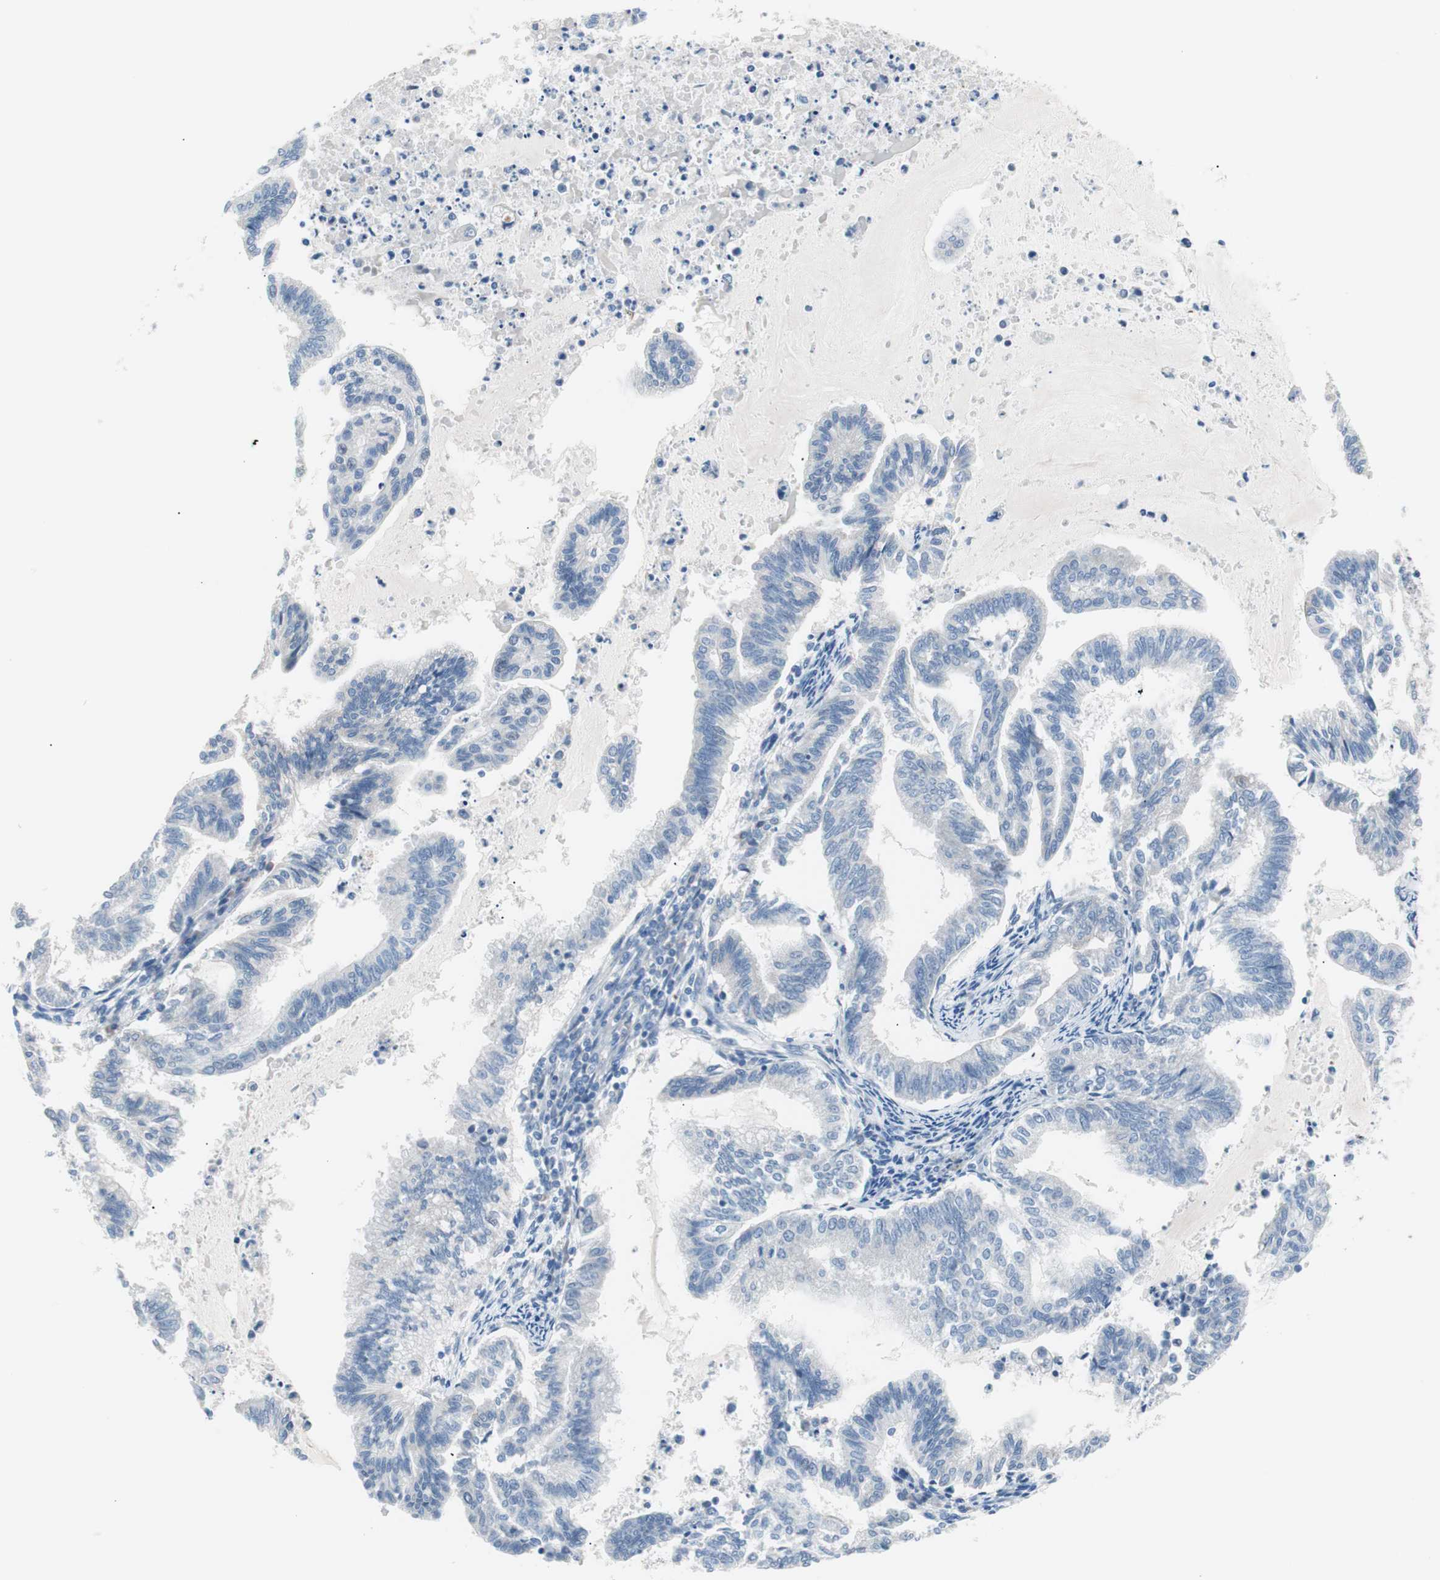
{"staining": {"intensity": "negative", "quantity": "none", "location": "none"}, "tissue": "endometrial cancer", "cell_type": "Tumor cells", "image_type": "cancer", "snomed": [{"axis": "morphology", "description": "Adenocarcinoma, NOS"}, {"axis": "topography", "description": "Endometrium"}], "caption": "Immunohistochemistry (IHC) image of endometrial cancer (adenocarcinoma) stained for a protein (brown), which displays no positivity in tumor cells.", "gene": "VIL1", "patient": {"sex": "female", "age": 79}}